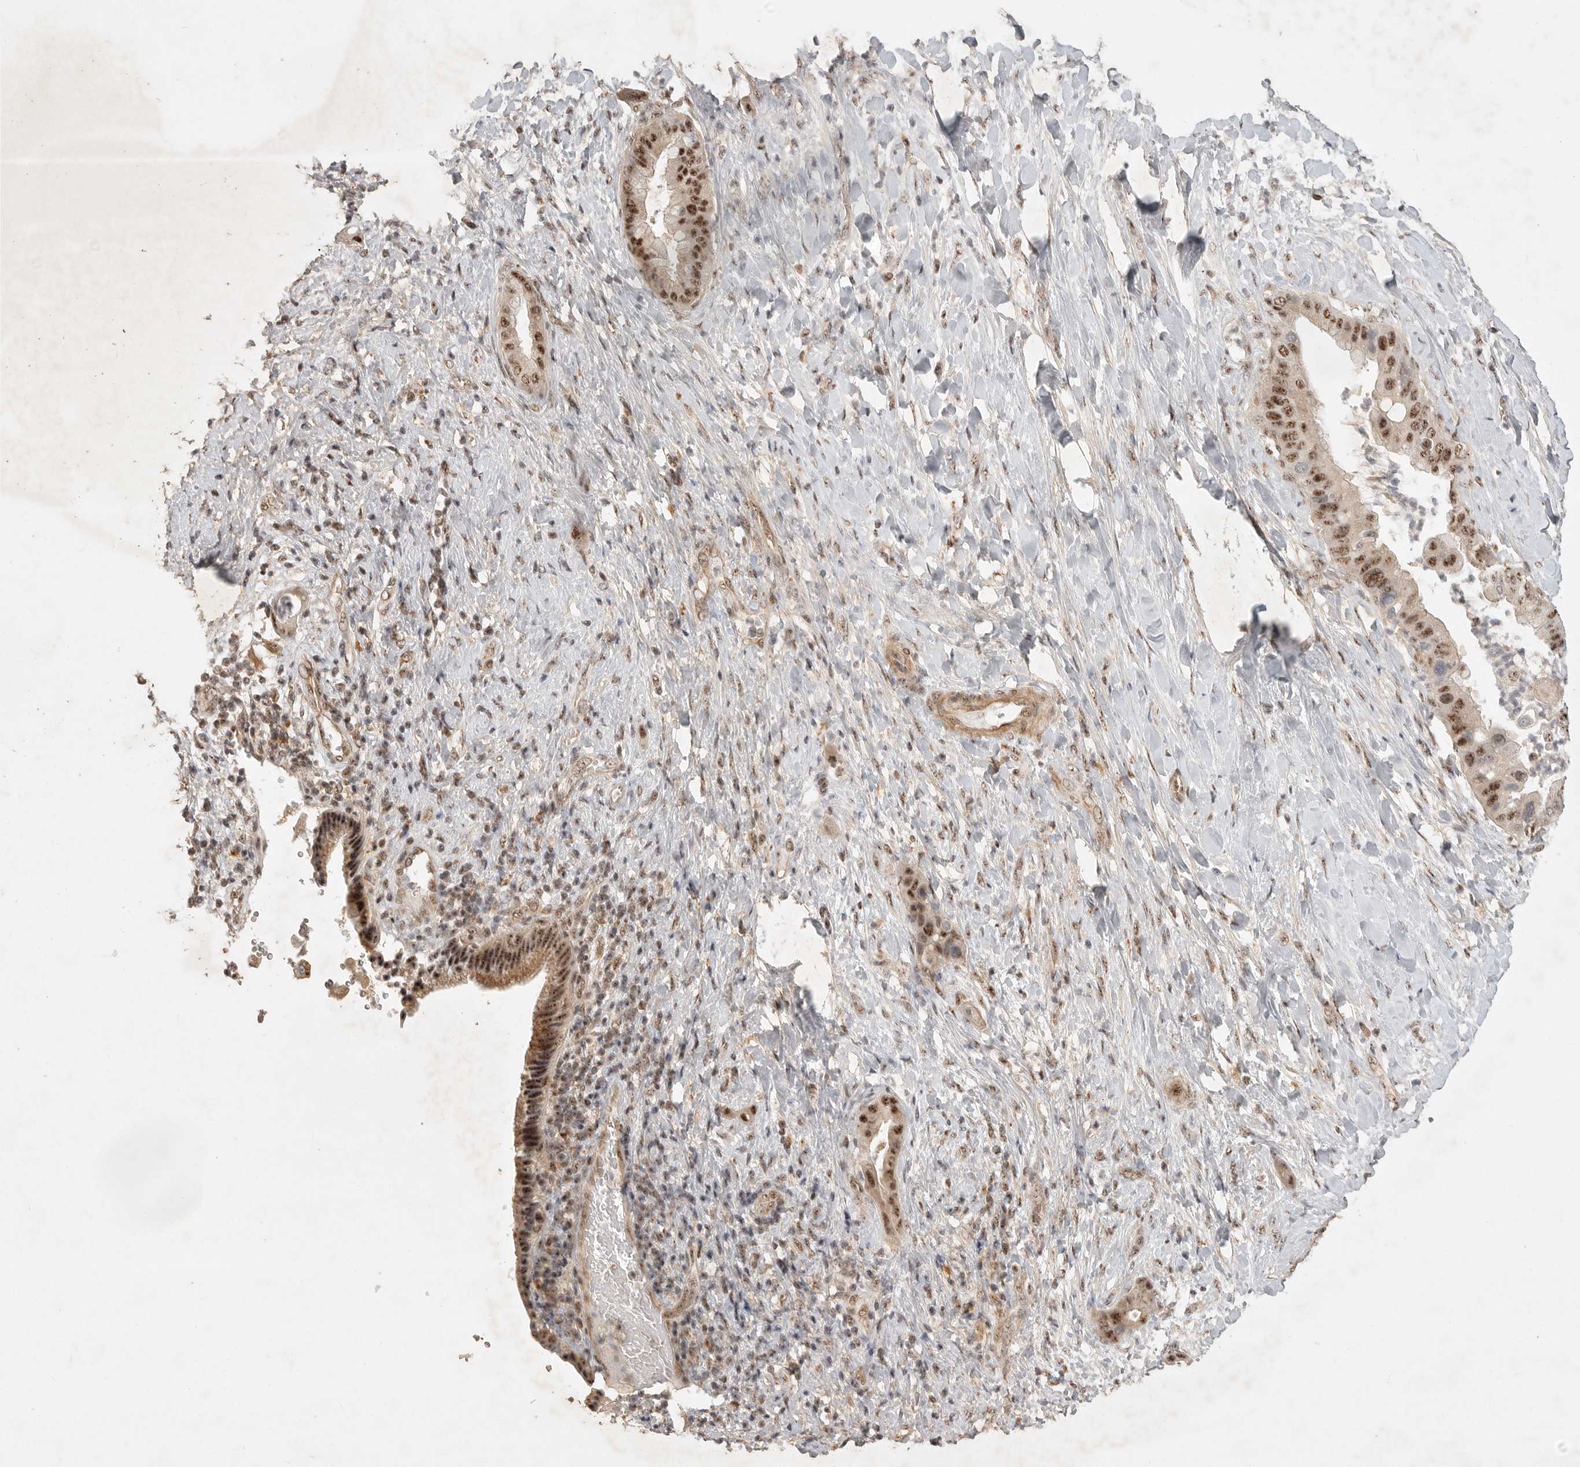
{"staining": {"intensity": "strong", "quantity": ">75%", "location": "nuclear"}, "tissue": "liver cancer", "cell_type": "Tumor cells", "image_type": "cancer", "snomed": [{"axis": "morphology", "description": "Cholangiocarcinoma"}, {"axis": "topography", "description": "Liver"}], "caption": "Liver cancer (cholangiocarcinoma) stained with immunohistochemistry demonstrates strong nuclear staining in about >75% of tumor cells.", "gene": "POMP", "patient": {"sex": "female", "age": 54}}